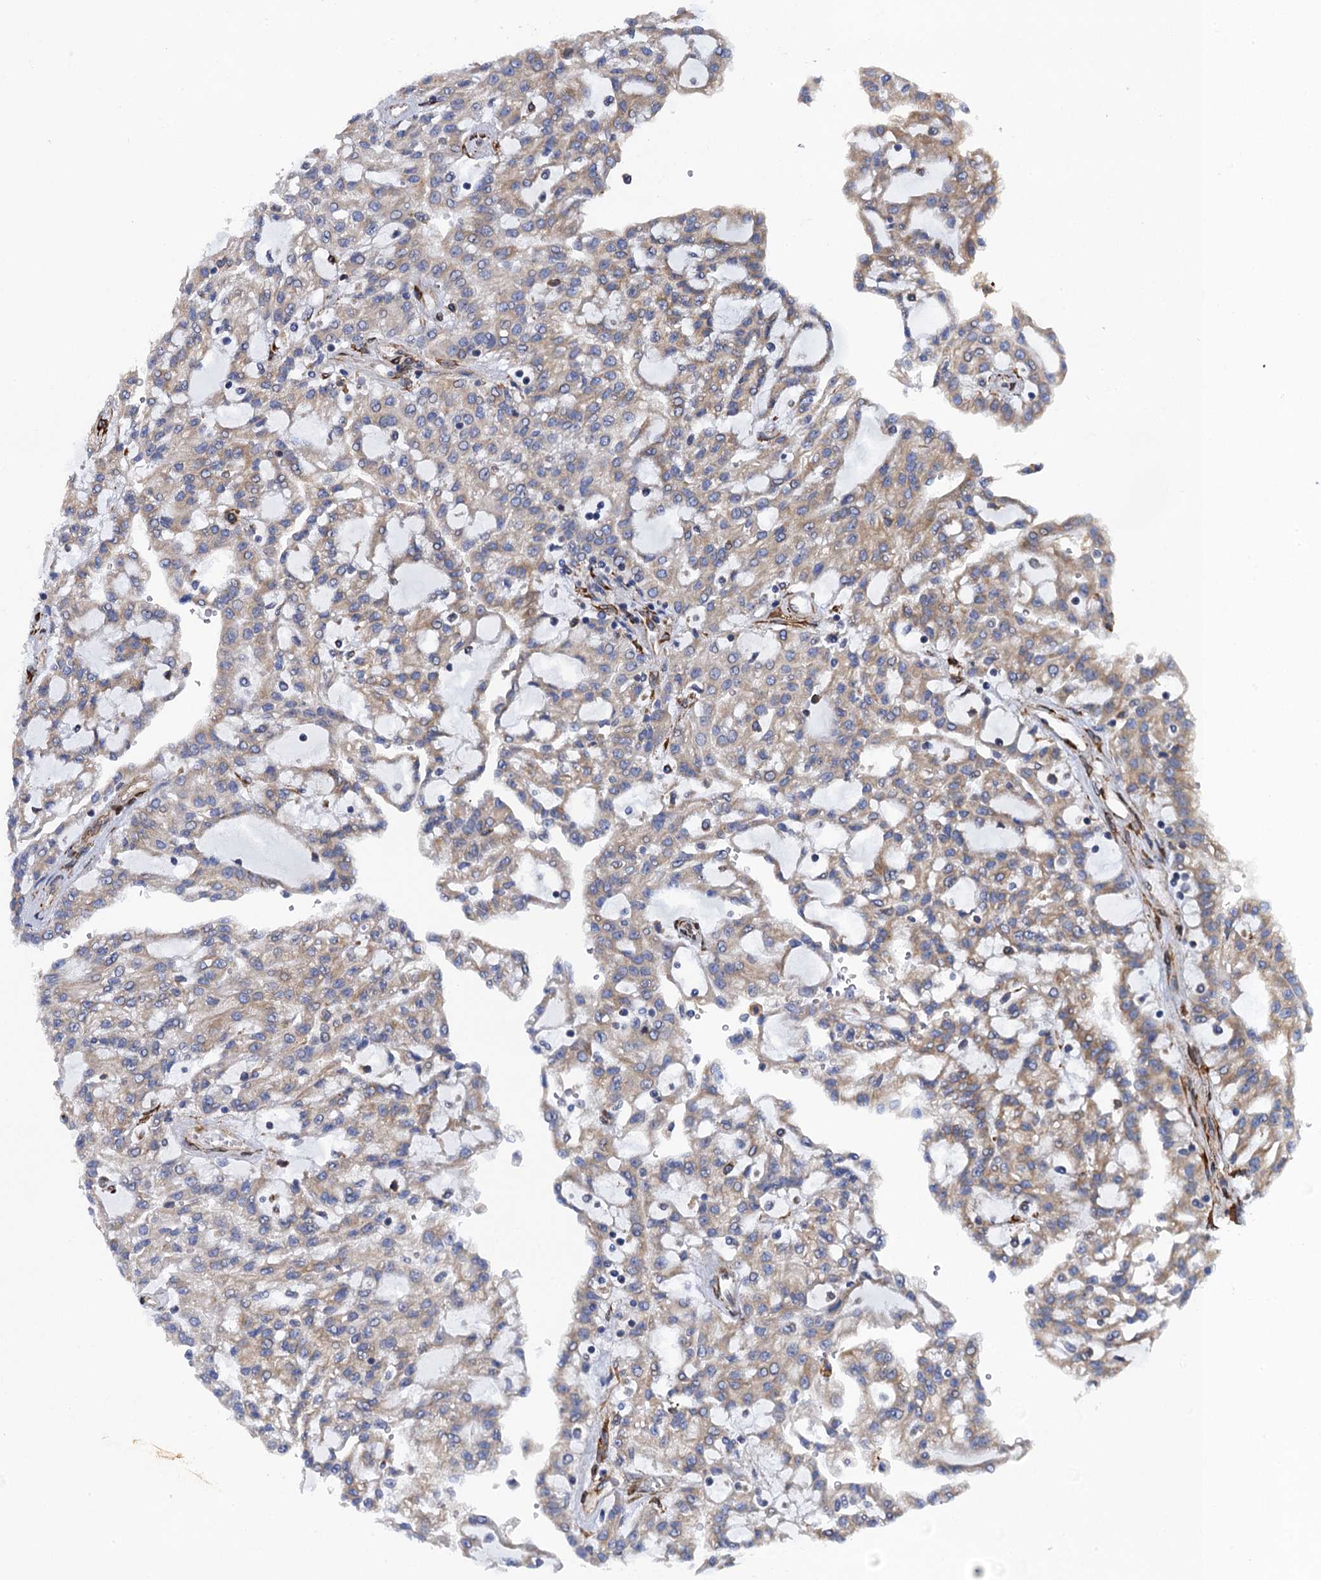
{"staining": {"intensity": "weak", "quantity": ">75%", "location": "cytoplasmic/membranous"}, "tissue": "renal cancer", "cell_type": "Tumor cells", "image_type": "cancer", "snomed": [{"axis": "morphology", "description": "Adenocarcinoma, NOS"}, {"axis": "topography", "description": "Kidney"}], "caption": "Weak cytoplasmic/membranous protein expression is seen in about >75% of tumor cells in renal cancer (adenocarcinoma). (DAB (3,3'-diaminobenzidine) = brown stain, brightfield microscopy at high magnification).", "gene": "POGLUT3", "patient": {"sex": "male", "age": 63}}